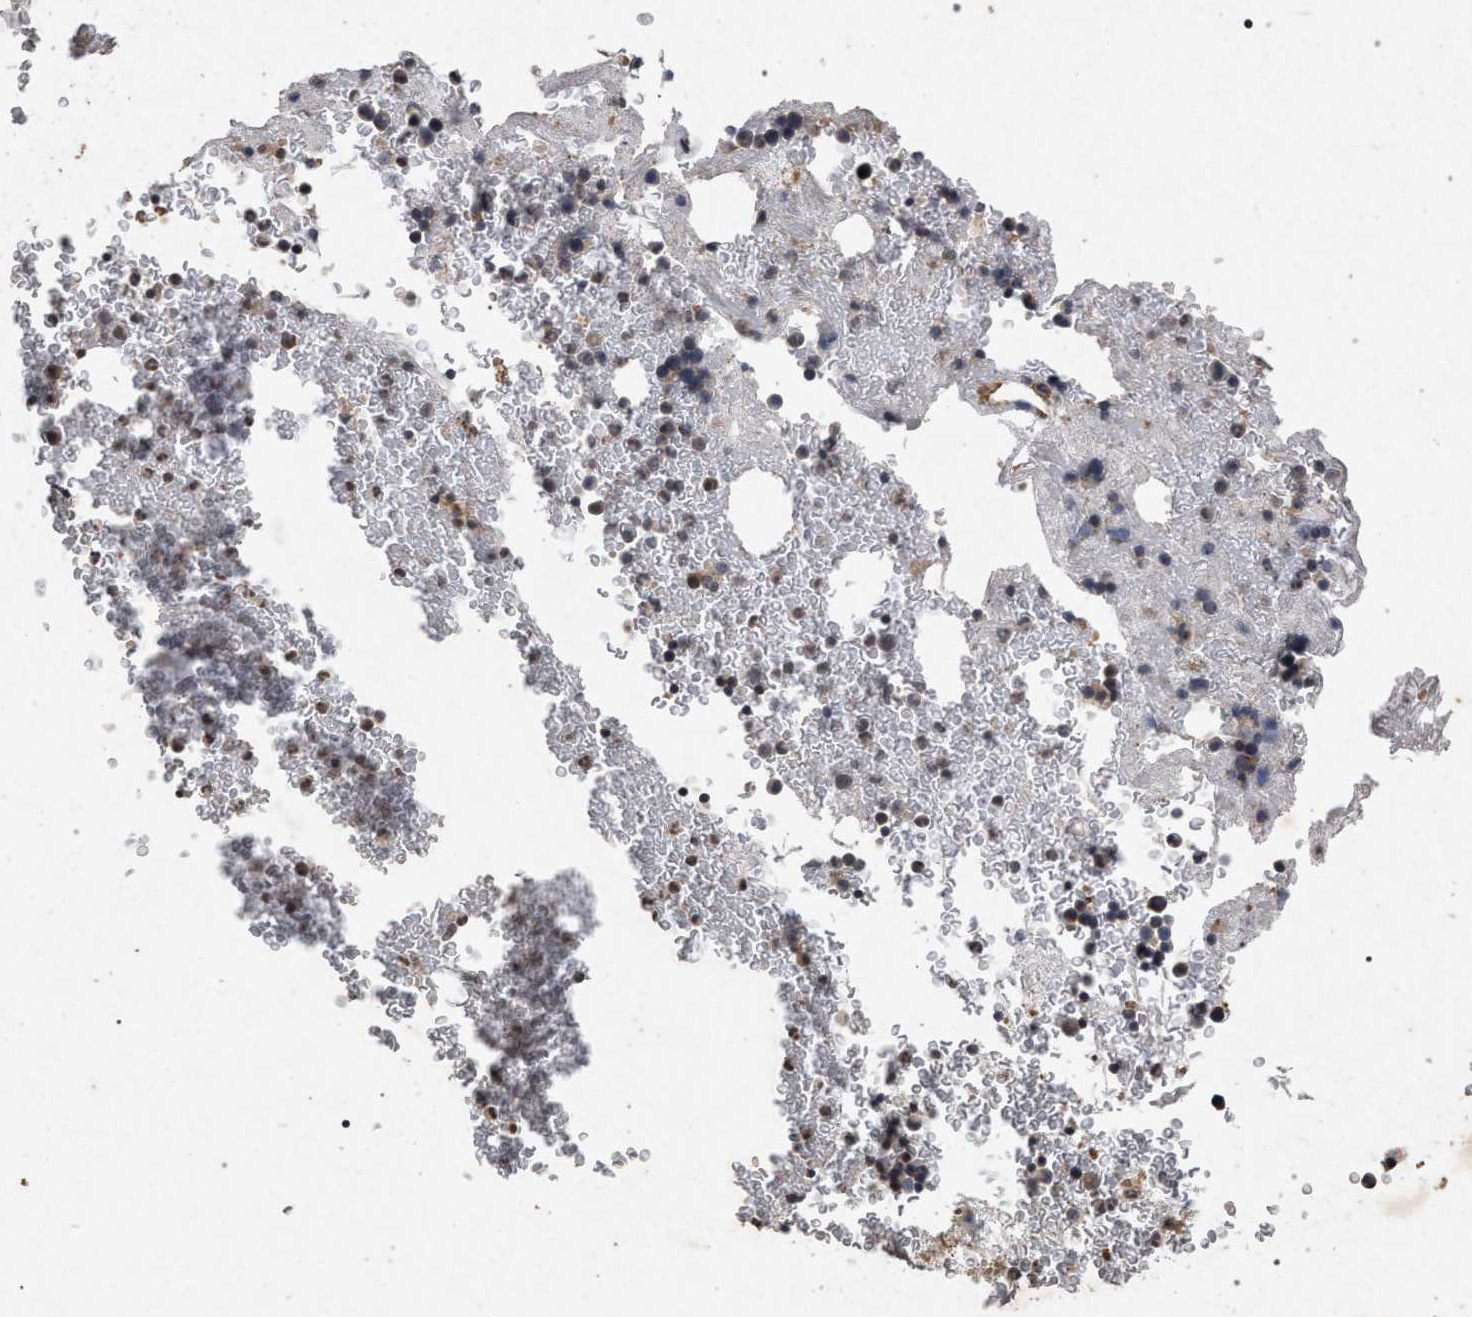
{"staining": {"intensity": "weak", "quantity": "<25%", "location": "cytoplasmic/membranous"}, "tissue": "bone marrow", "cell_type": "Hematopoietic cells", "image_type": "normal", "snomed": [{"axis": "morphology", "description": "Normal tissue, NOS"}, {"axis": "morphology", "description": "Inflammation, NOS"}, {"axis": "topography", "description": "Bone marrow"}], "caption": "The histopathology image exhibits no staining of hematopoietic cells in normal bone marrow.", "gene": "PKD2L1", "patient": {"sex": "male", "age": 63}}